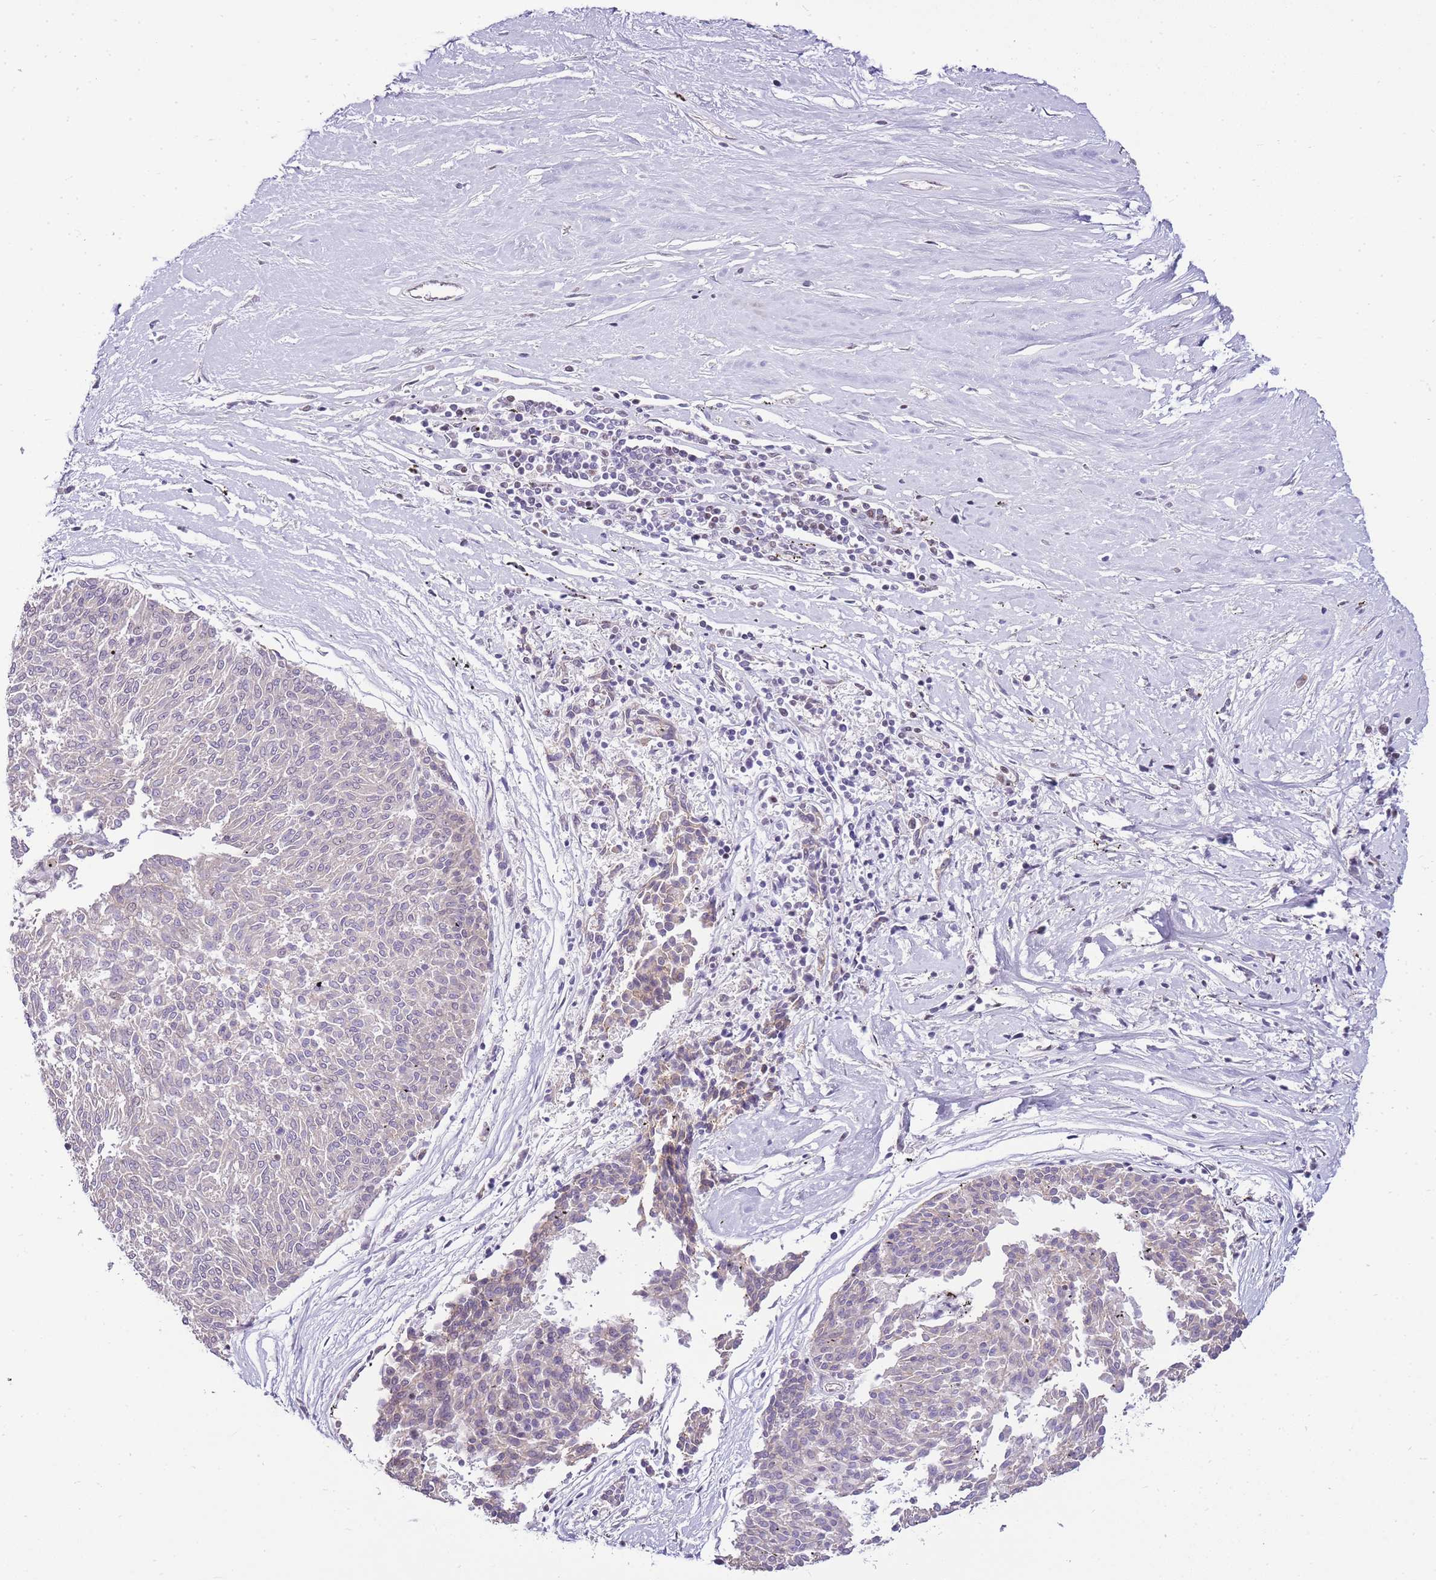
{"staining": {"intensity": "negative", "quantity": "none", "location": "none"}, "tissue": "melanoma", "cell_type": "Tumor cells", "image_type": "cancer", "snomed": [{"axis": "morphology", "description": "Malignant melanoma, NOS"}, {"axis": "topography", "description": "Skin"}], "caption": "This is an immunohistochemistry photomicrograph of melanoma. There is no staining in tumor cells.", "gene": "CLBA1", "patient": {"sex": "female", "age": 72}}